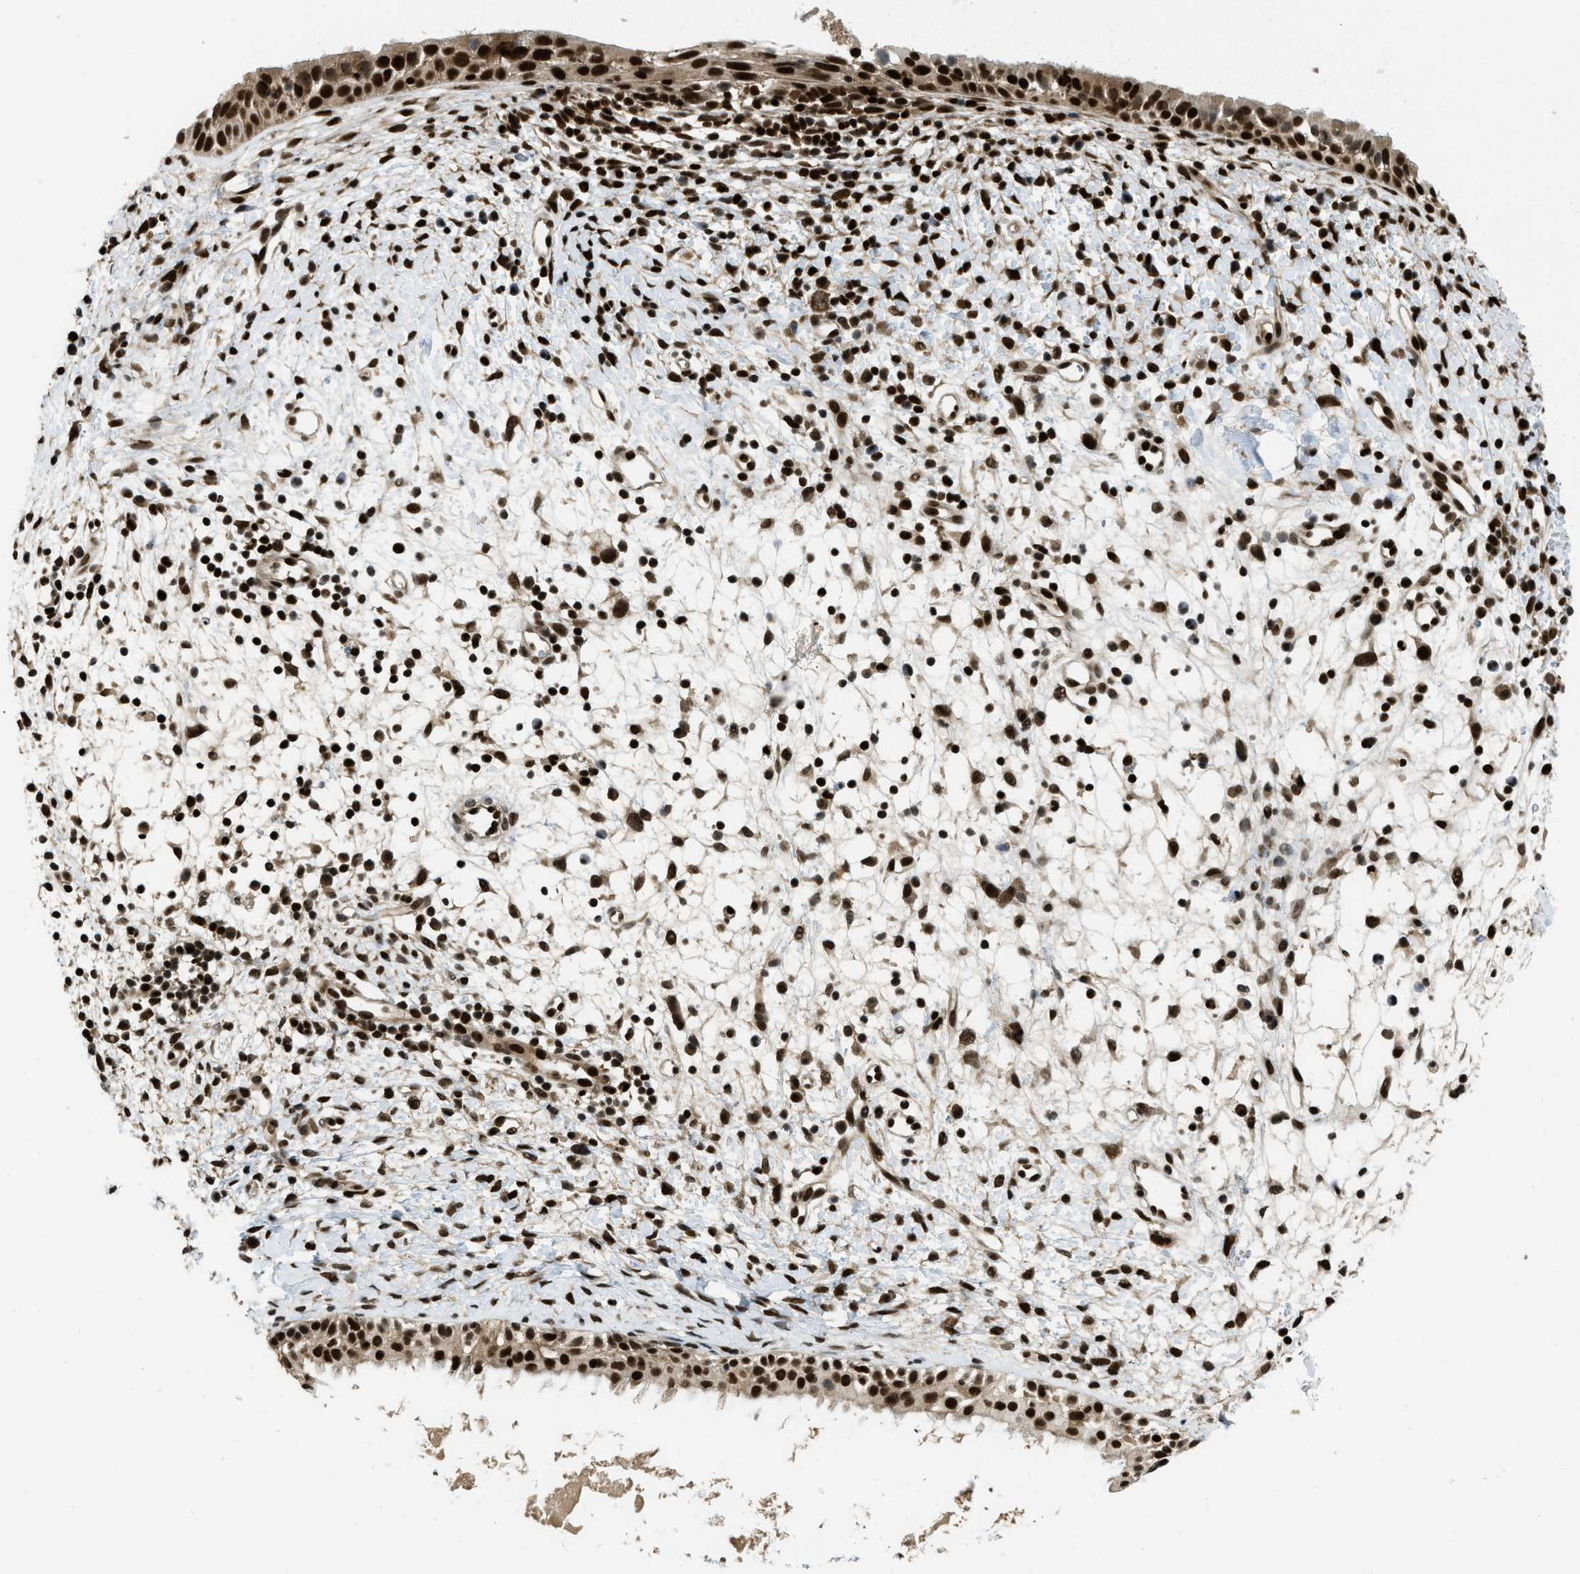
{"staining": {"intensity": "strong", "quantity": ">75%", "location": "nuclear"}, "tissue": "nasopharynx", "cell_type": "Respiratory epithelial cells", "image_type": "normal", "snomed": [{"axis": "morphology", "description": "Normal tissue, NOS"}, {"axis": "topography", "description": "Nasopharynx"}], "caption": "The photomicrograph demonstrates staining of normal nasopharynx, revealing strong nuclear protein positivity (brown color) within respiratory epithelial cells. The staining is performed using DAB brown chromogen to label protein expression. The nuclei are counter-stained blue using hematoxylin.", "gene": "RFX5", "patient": {"sex": "male", "age": 22}}